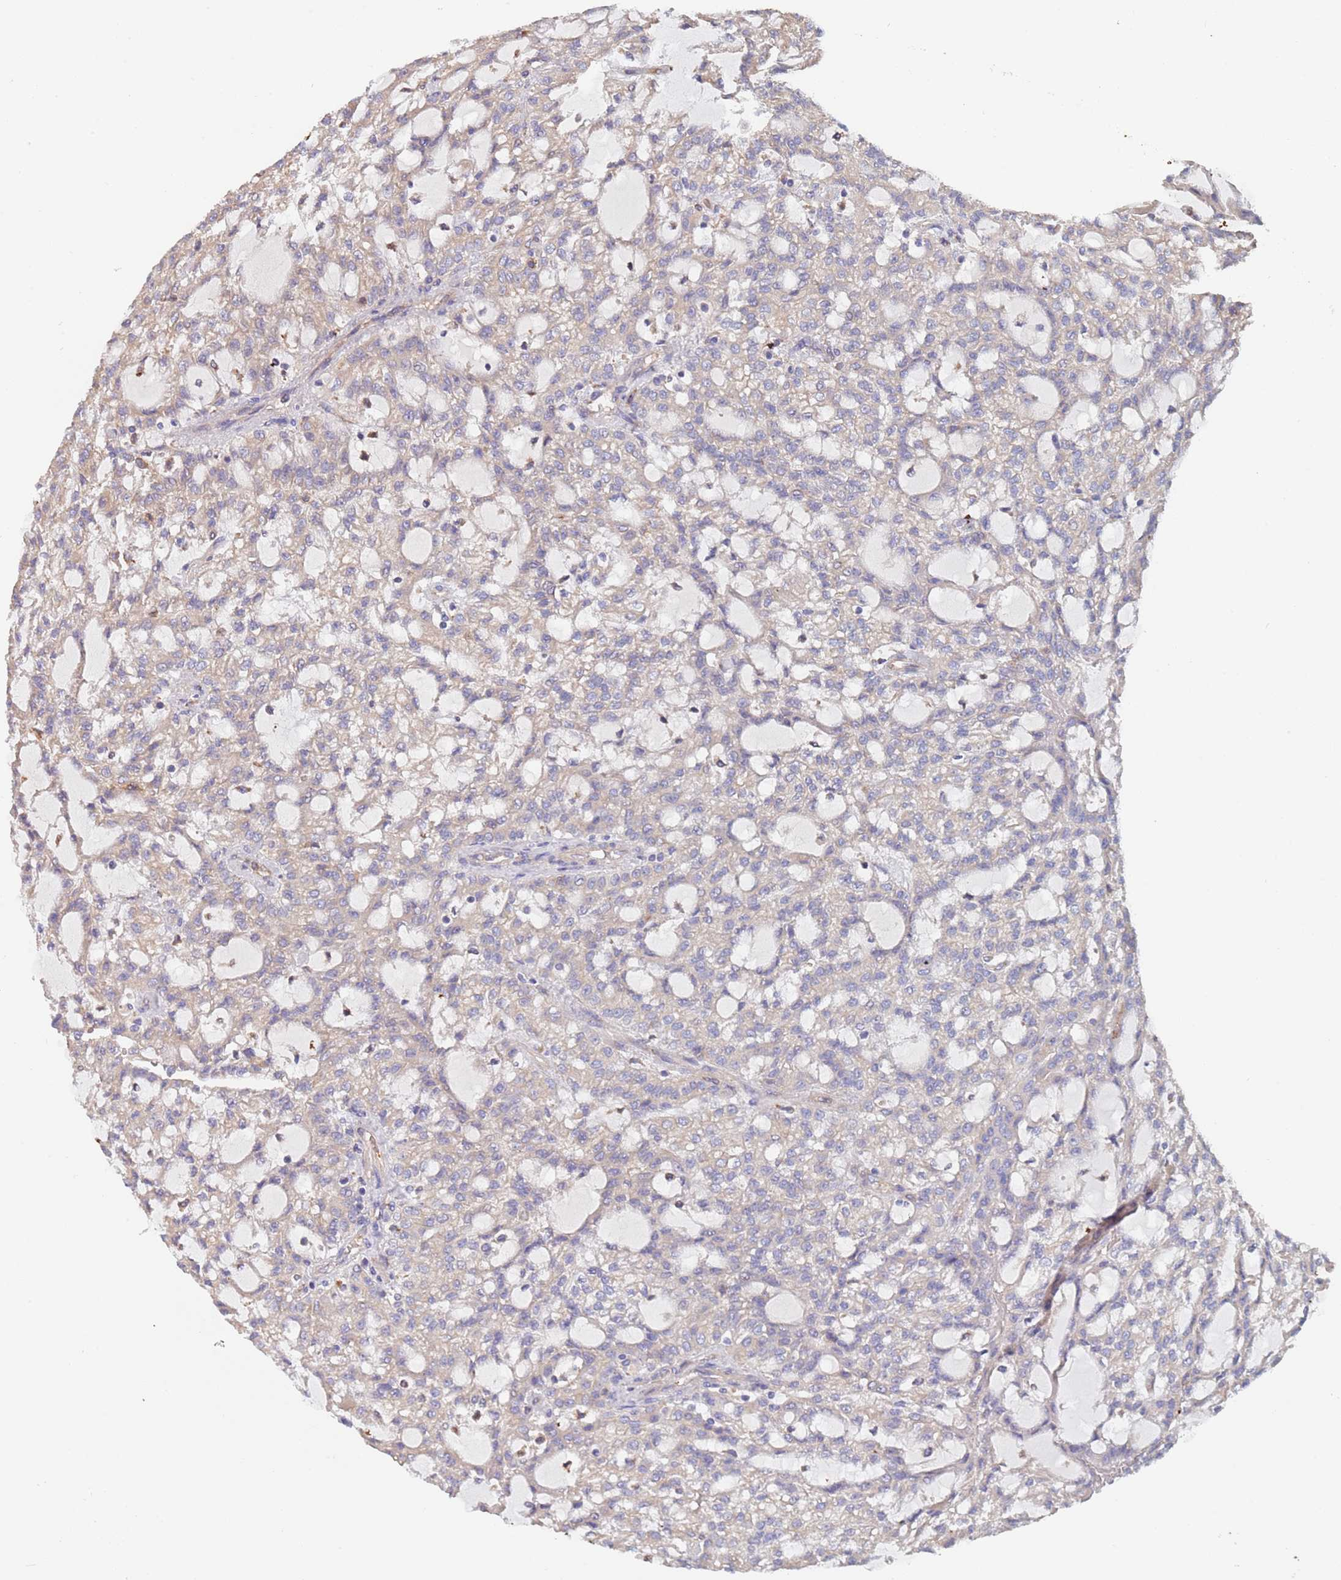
{"staining": {"intensity": "negative", "quantity": "none", "location": "none"}, "tissue": "renal cancer", "cell_type": "Tumor cells", "image_type": "cancer", "snomed": [{"axis": "morphology", "description": "Adenocarcinoma, NOS"}, {"axis": "topography", "description": "Kidney"}], "caption": "The micrograph shows no significant positivity in tumor cells of adenocarcinoma (renal).", "gene": "DCUN1D3", "patient": {"sex": "male", "age": 63}}